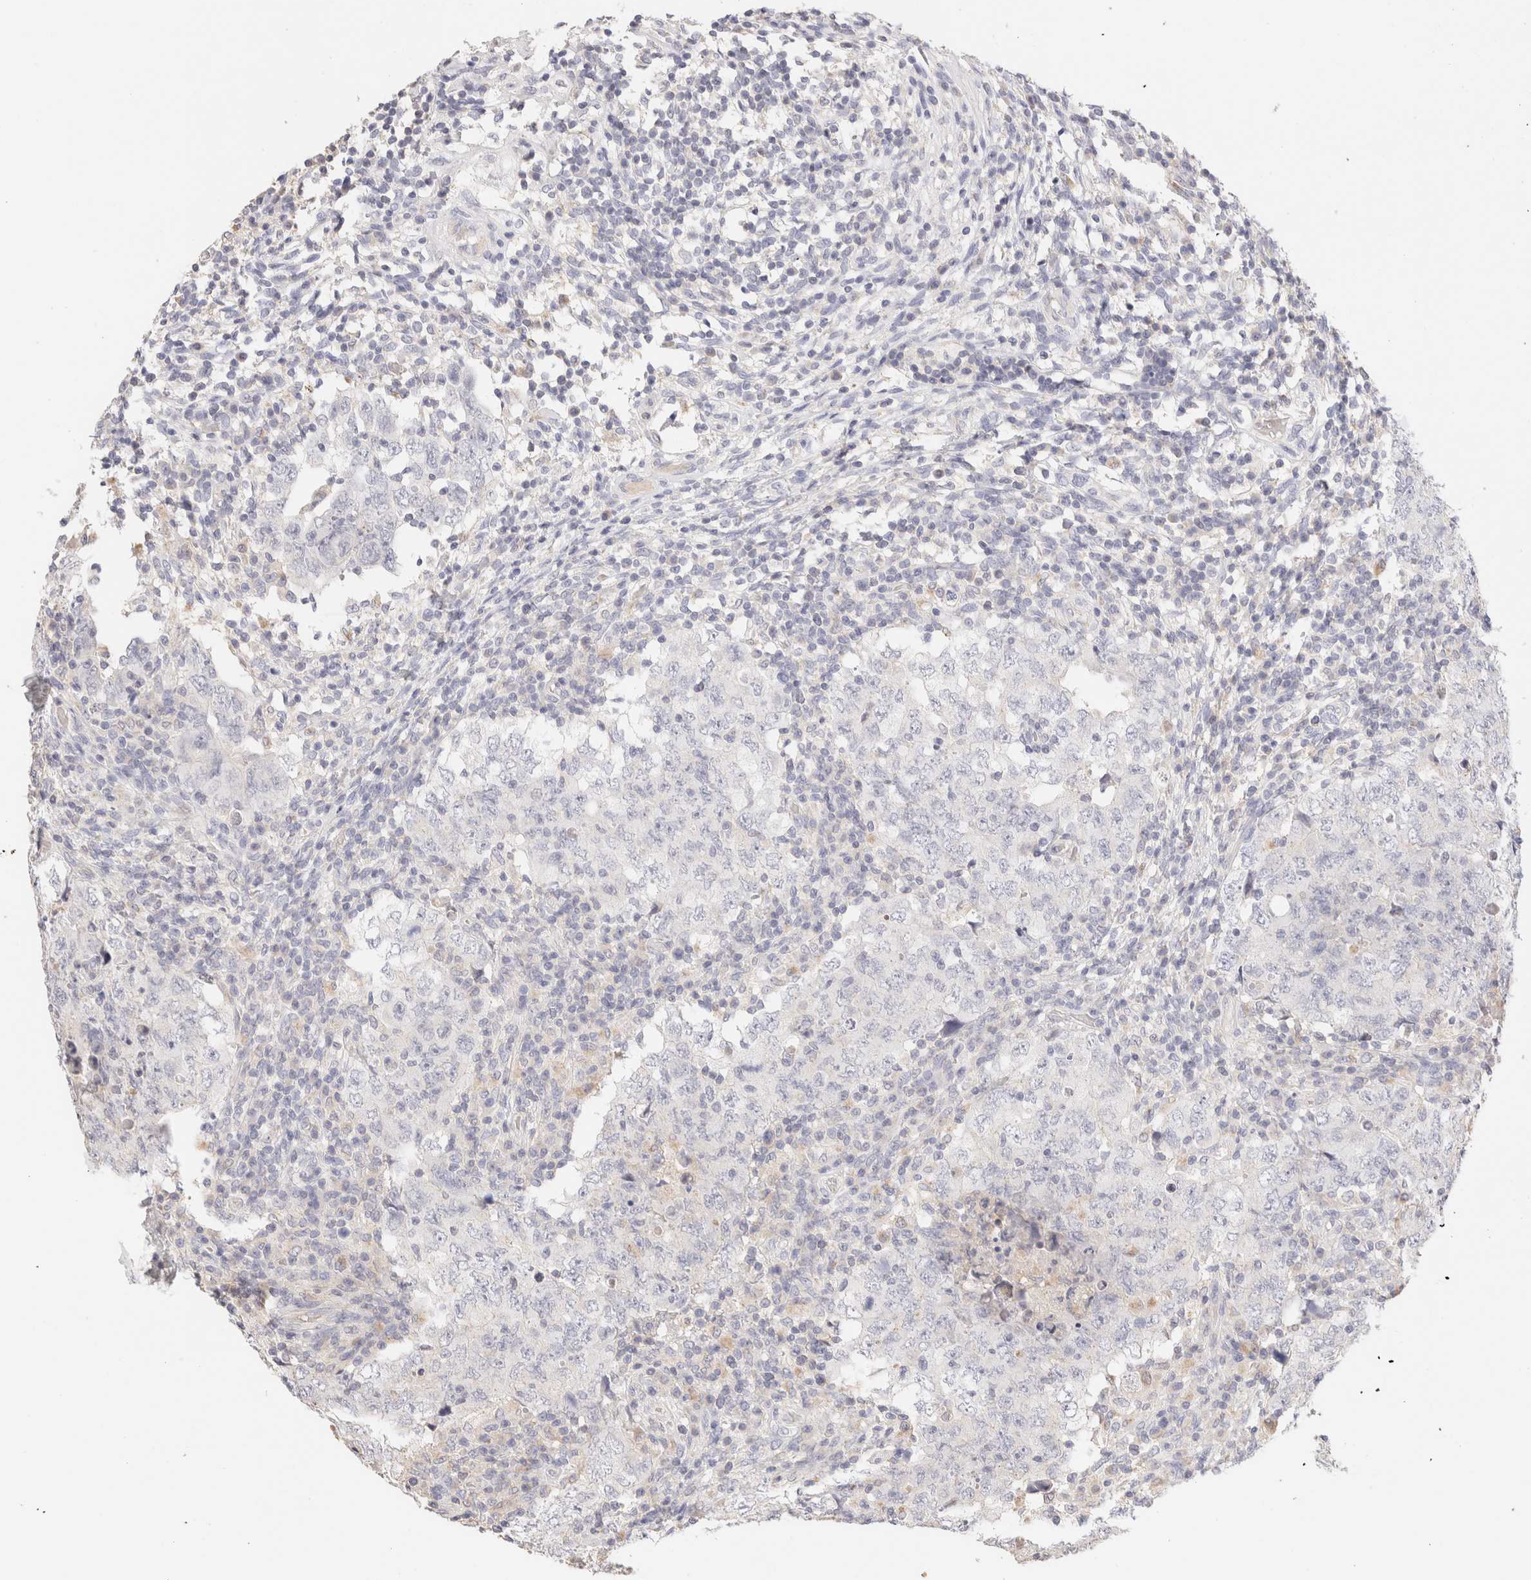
{"staining": {"intensity": "negative", "quantity": "none", "location": "none"}, "tissue": "testis cancer", "cell_type": "Tumor cells", "image_type": "cancer", "snomed": [{"axis": "morphology", "description": "Carcinoma, Embryonal, NOS"}, {"axis": "topography", "description": "Testis"}], "caption": "This is an immunohistochemistry photomicrograph of human testis cancer (embryonal carcinoma). There is no expression in tumor cells.", "gene": "SCGB2A2", "patient": {"sex": "male", "age": 26}}